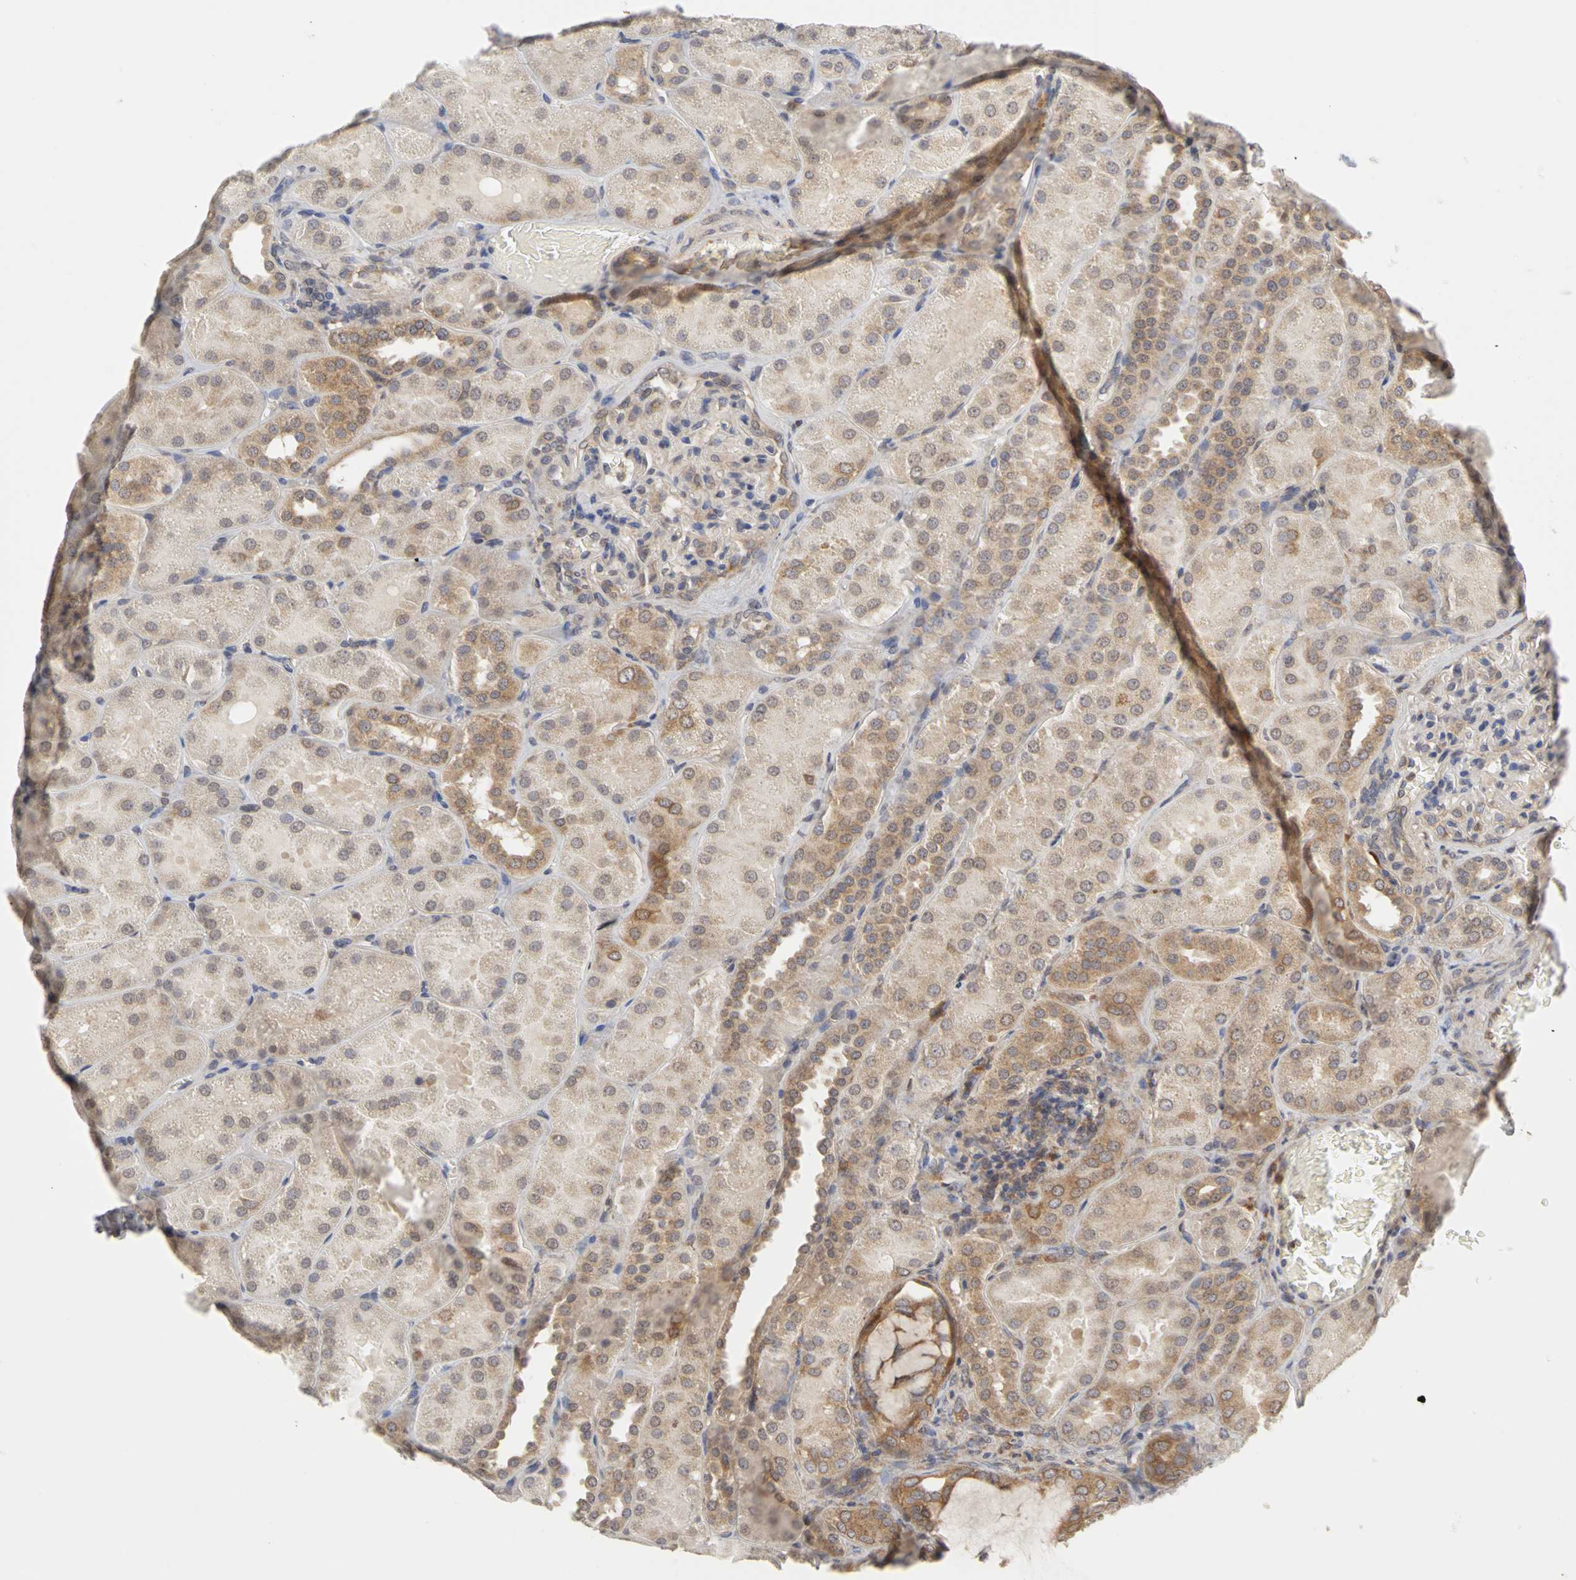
{"staining": {"intensity": "weak", "quantity": "25%-75%", "location": "cytoplasmic/membranous"}, "tissue": "kidney", "cell_type": "Cells in glomeruli", "image_type": "normal", "snomed": [{"axis": "morphology", "description": "Normal tissue, NOS"}, {"axis": "topography", "description": "Kidney"}], "caption": "IHC histopathology image of benign kidney: kidney stained using immunohistochemistry (IHC) shows low levels of weak protein expression localized specifically in the cytoplasmic/membranous of cells in glomeruli, appearing as a cytoplasmic/membranous brown color.", "gene": "IRAK1", "patient": {"sex": "male", "age": 28}}